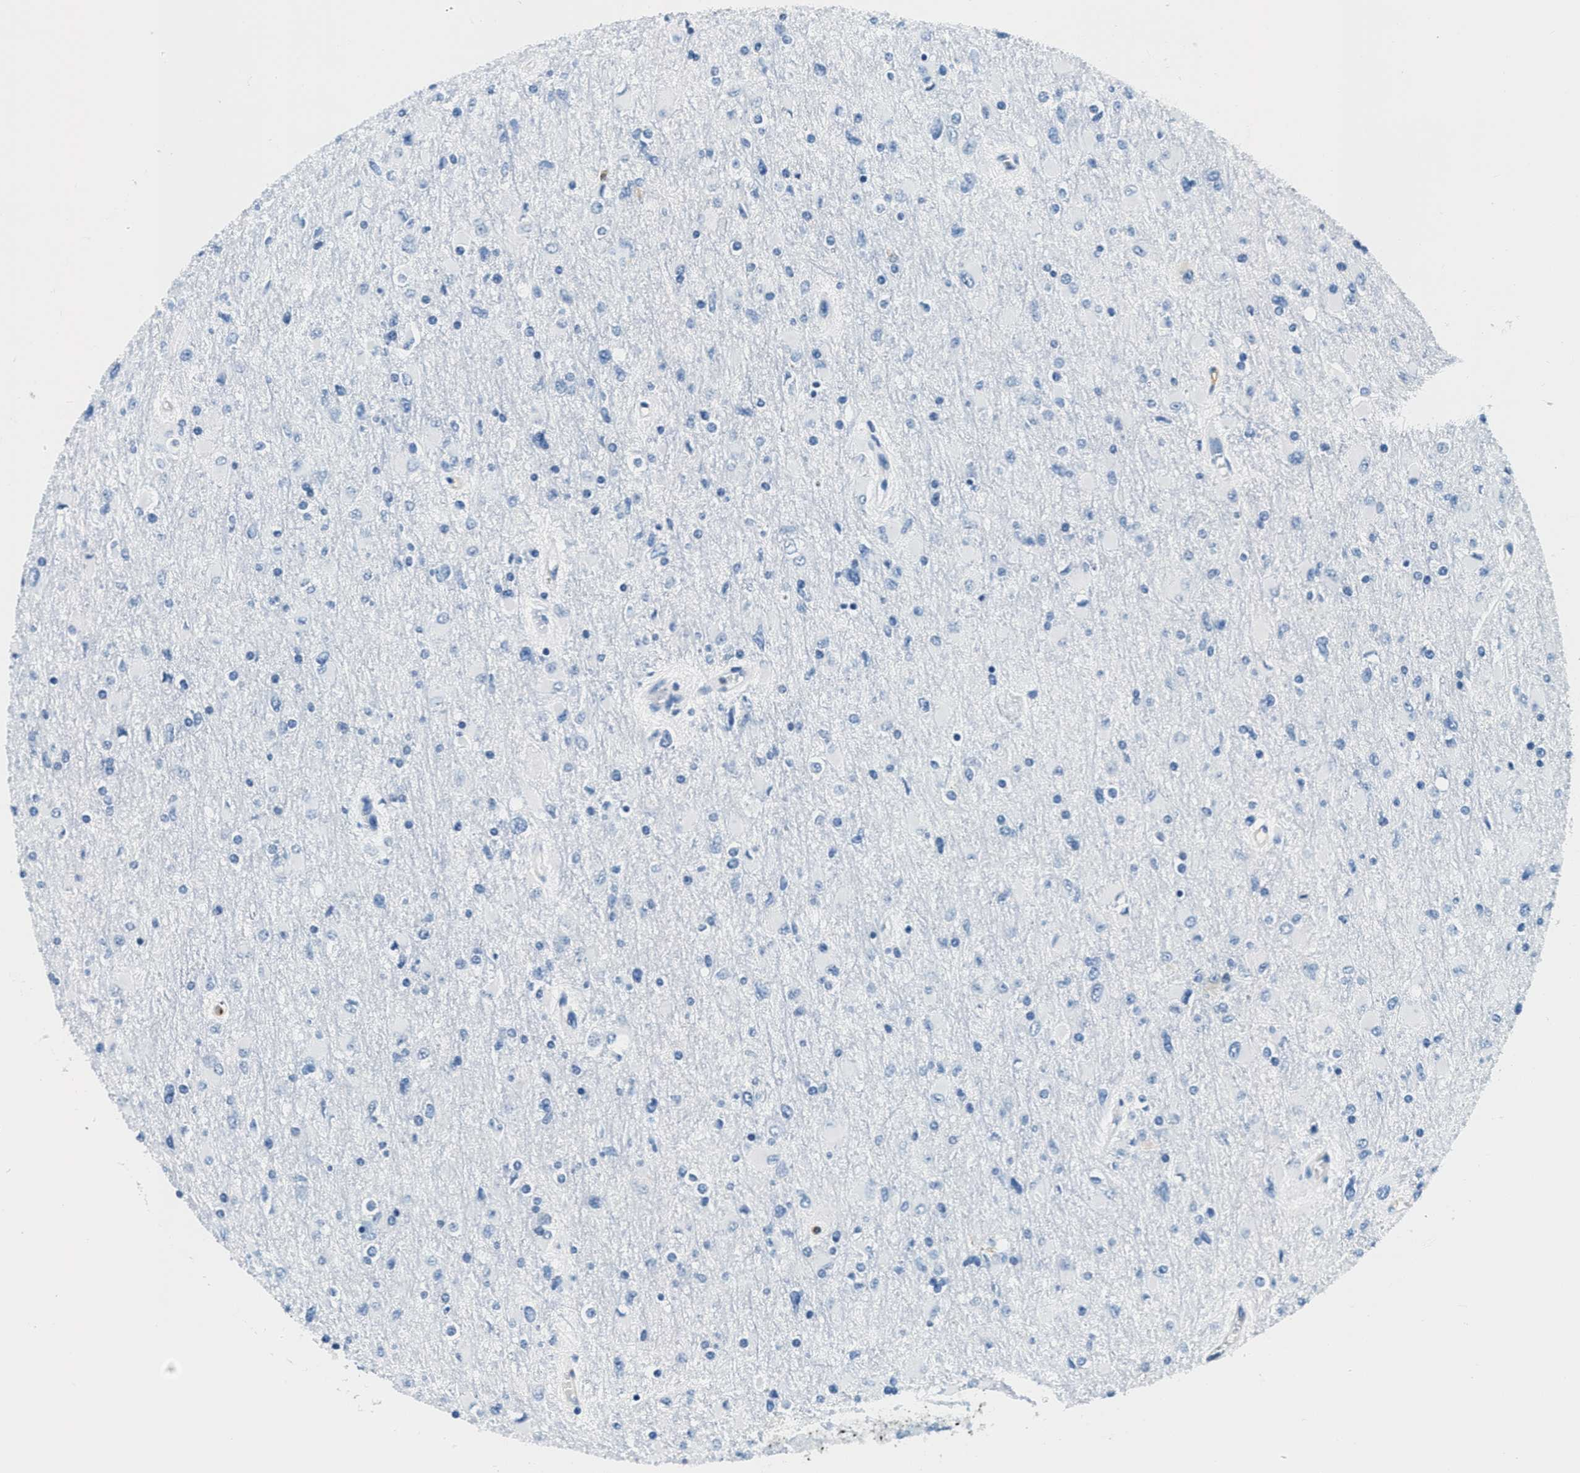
{"staining": {"intensity": "negative", "quantity": "none", "location": "none"}, "tissue": "glioma", "cell_type": "Tumor cells", "image_type": "cancer", "snomed": [{"axis": "morphology", "description": "Glioma, malignant, High grade"}, {"axis": "topography", "description": "Cerebral cortex"}], "caption": "Immunohistochemistry of high-grade glioma (malignant) reveals no expression in tumor cells.", "gene": "CA4", "patient": {"sex": "female", "age": 36}}